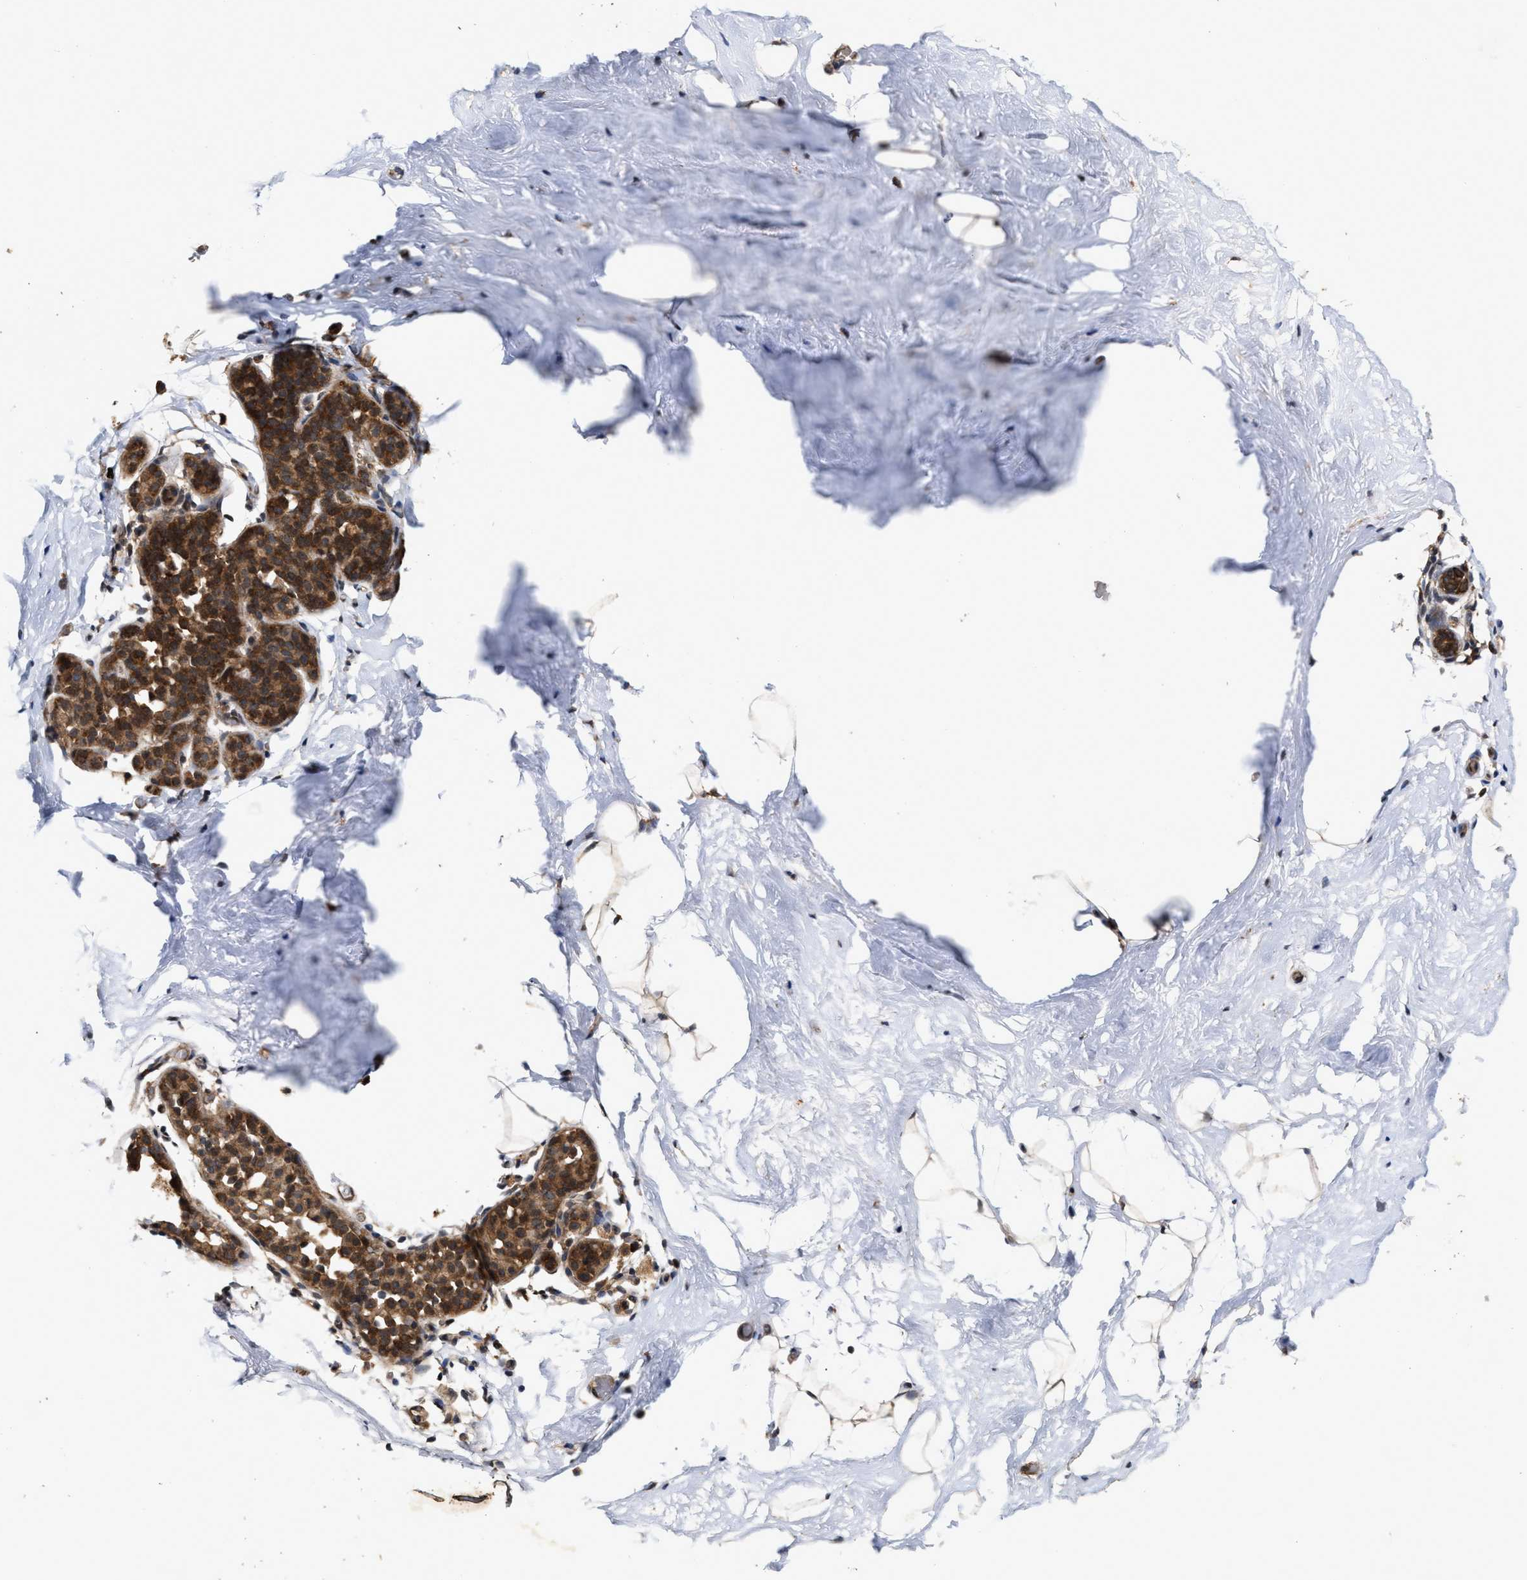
{"staining": {"intensity": "negative", "quantity": "none", "location": "none"}, "tissue": "breast", "cell_type": "Adipocytes", "image_type": "normal", "snomed": [{"axis": "morphology", "description": "Normal tissue, NOS"}, {"axis": "topography", "description": "Breast"}], "caption": "Adipocytes show no significant positivity in unremarkable breast.", "gene": "CFLAR", "patient": {"sex": "female", "age": 75}}